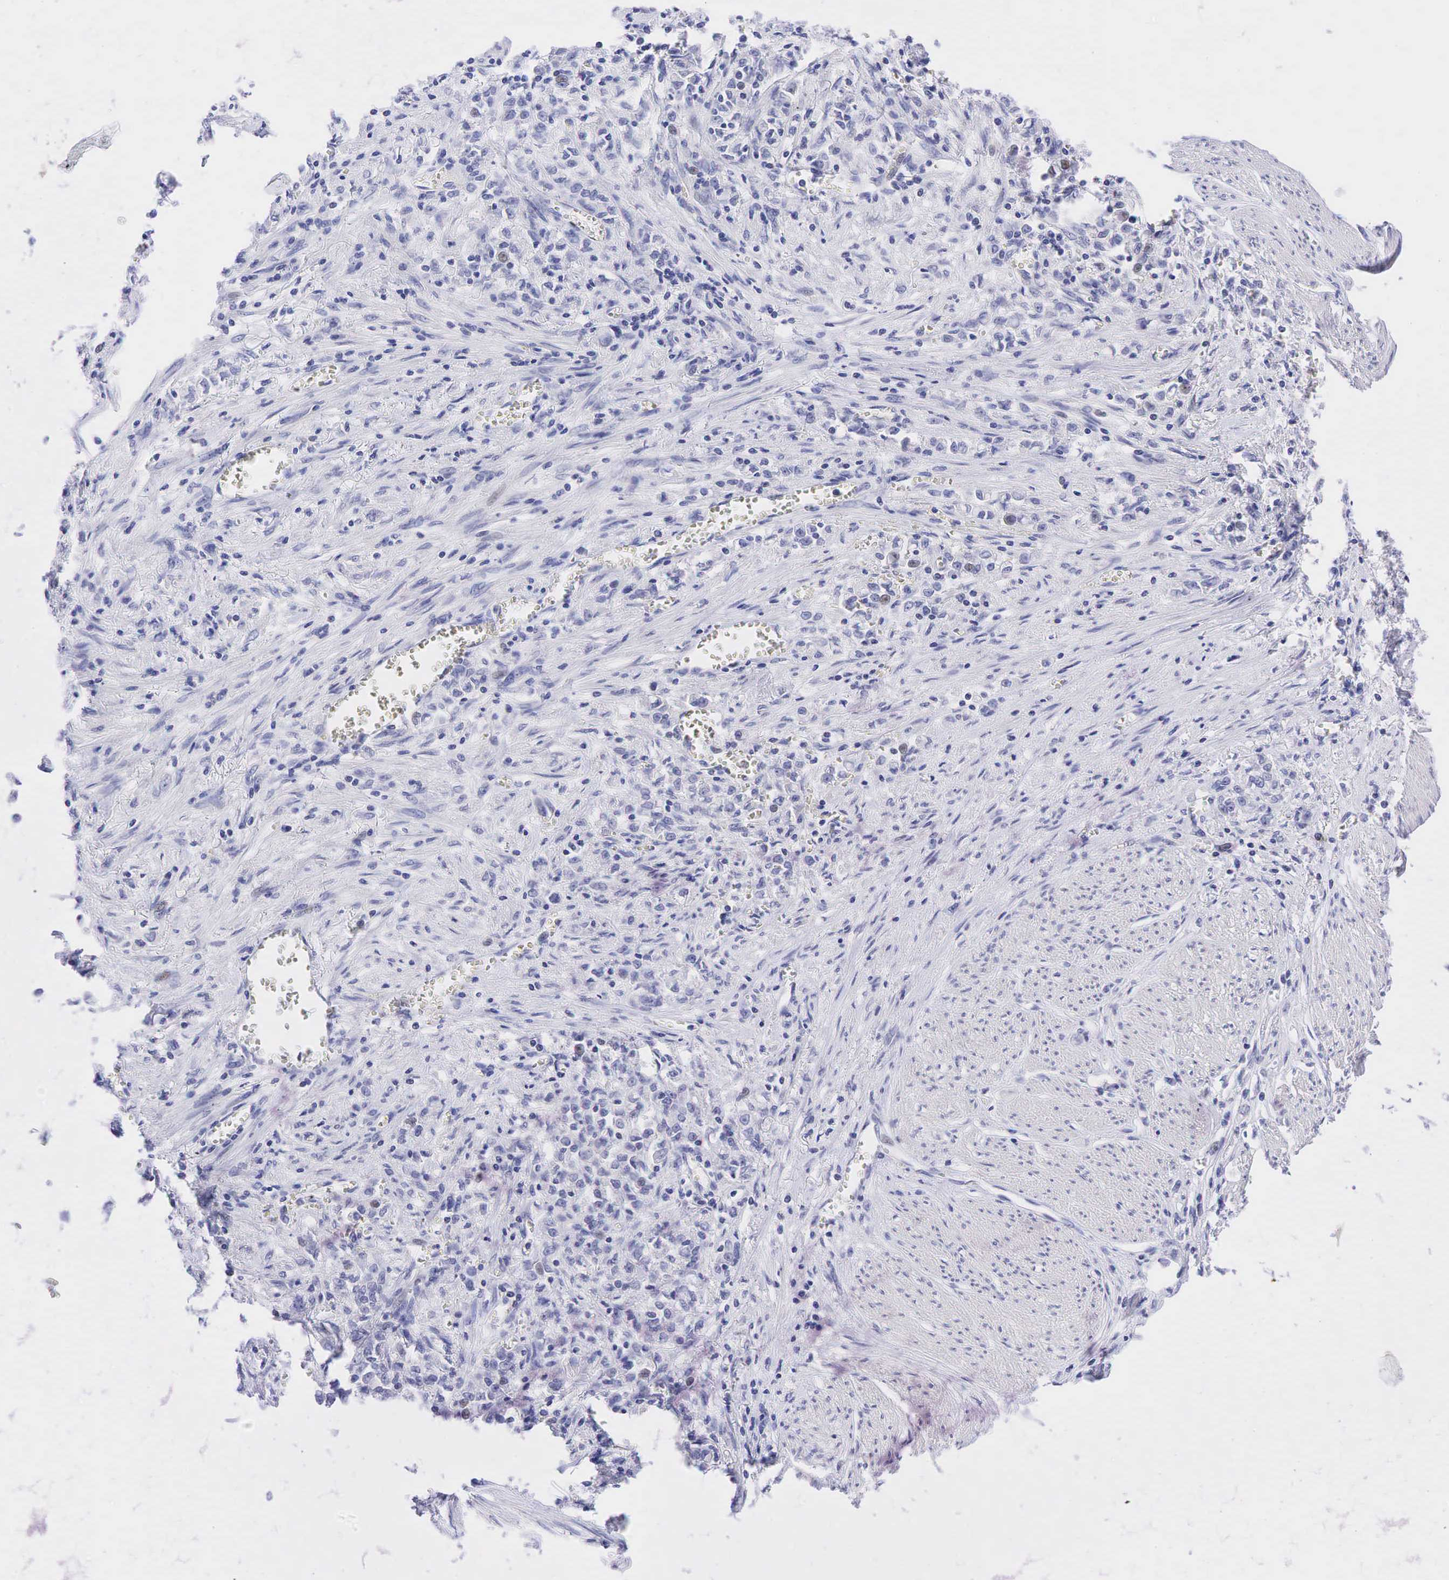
{"staining": {"intensity": "negative", "quantity": "none", "location": "none"}, "tissue": "stomach cancer", "cell_type": "Tumor cells", "image_type": "cancer", "snomed": [{"axis": "morphology", "description": "Adenocarcinoma, NOS"}, {"axis": "topography", "description": "Stomach"}], "caption": "IHC image of human stomach cancer stained for a protein (brown), which exhibits no expression in tumor cells.", "gene": "AR", "patient": {"sex": "male", "age": 72}}